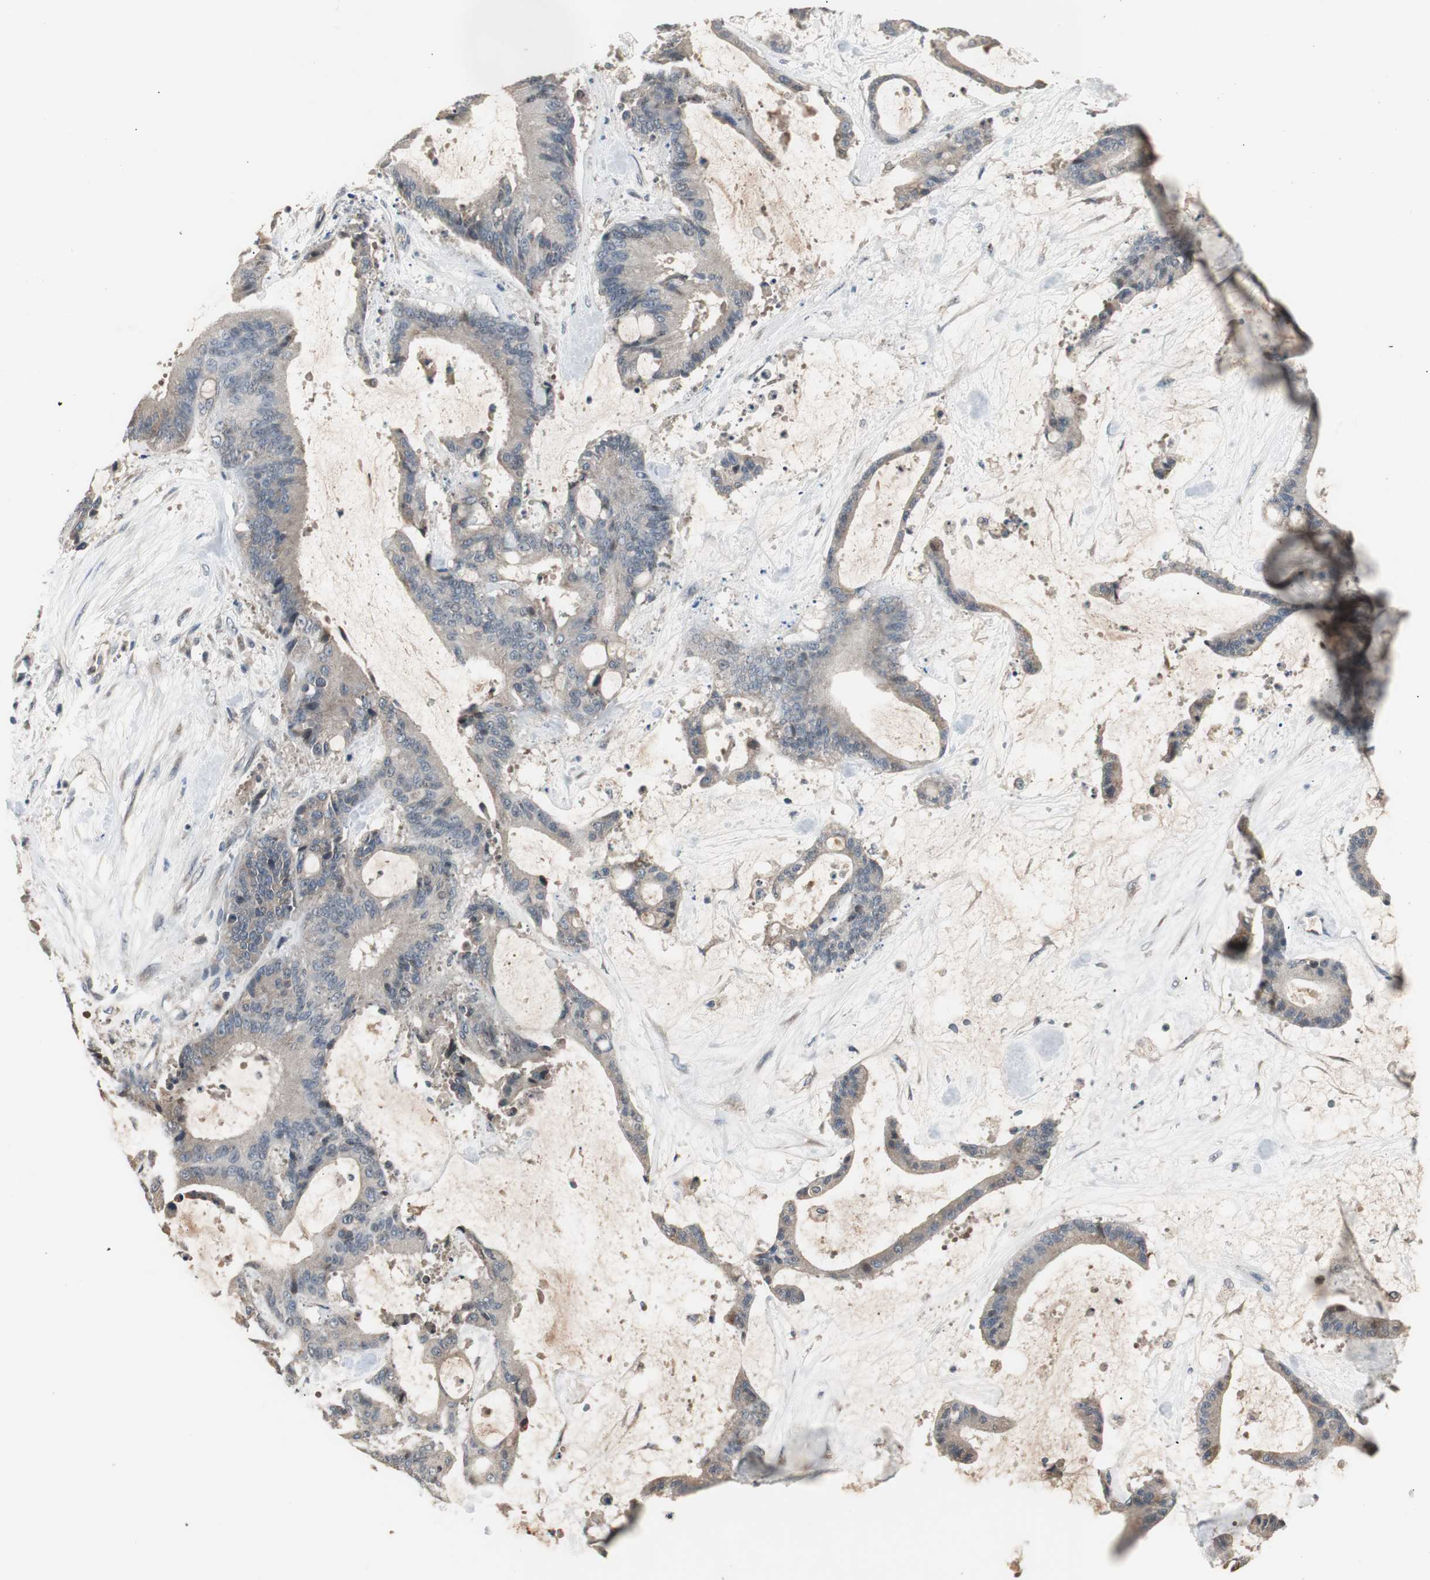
{"staining": {"intensity": "moderate", "quantity": ">75%", "location": "cytoplasmic/membranous"}, "tissue": "liver cancer", "cell_type": "Tumor cells", "image_type": "cancer", "snomed": [{"axis": "morphology", "description": "Cholangiocarcinoma"}, {"axis": "topography", "description": "Liver"}], "caption": "This is an image of immunohistochemistry (IHC) staining of cholangiocarcinoma (liver), which shows moderate positivity in the cytoplasmic/membranous of tumor cells.", "gene": "ZMPSTE24", "patient": {"sex": "female", "age": 73}}